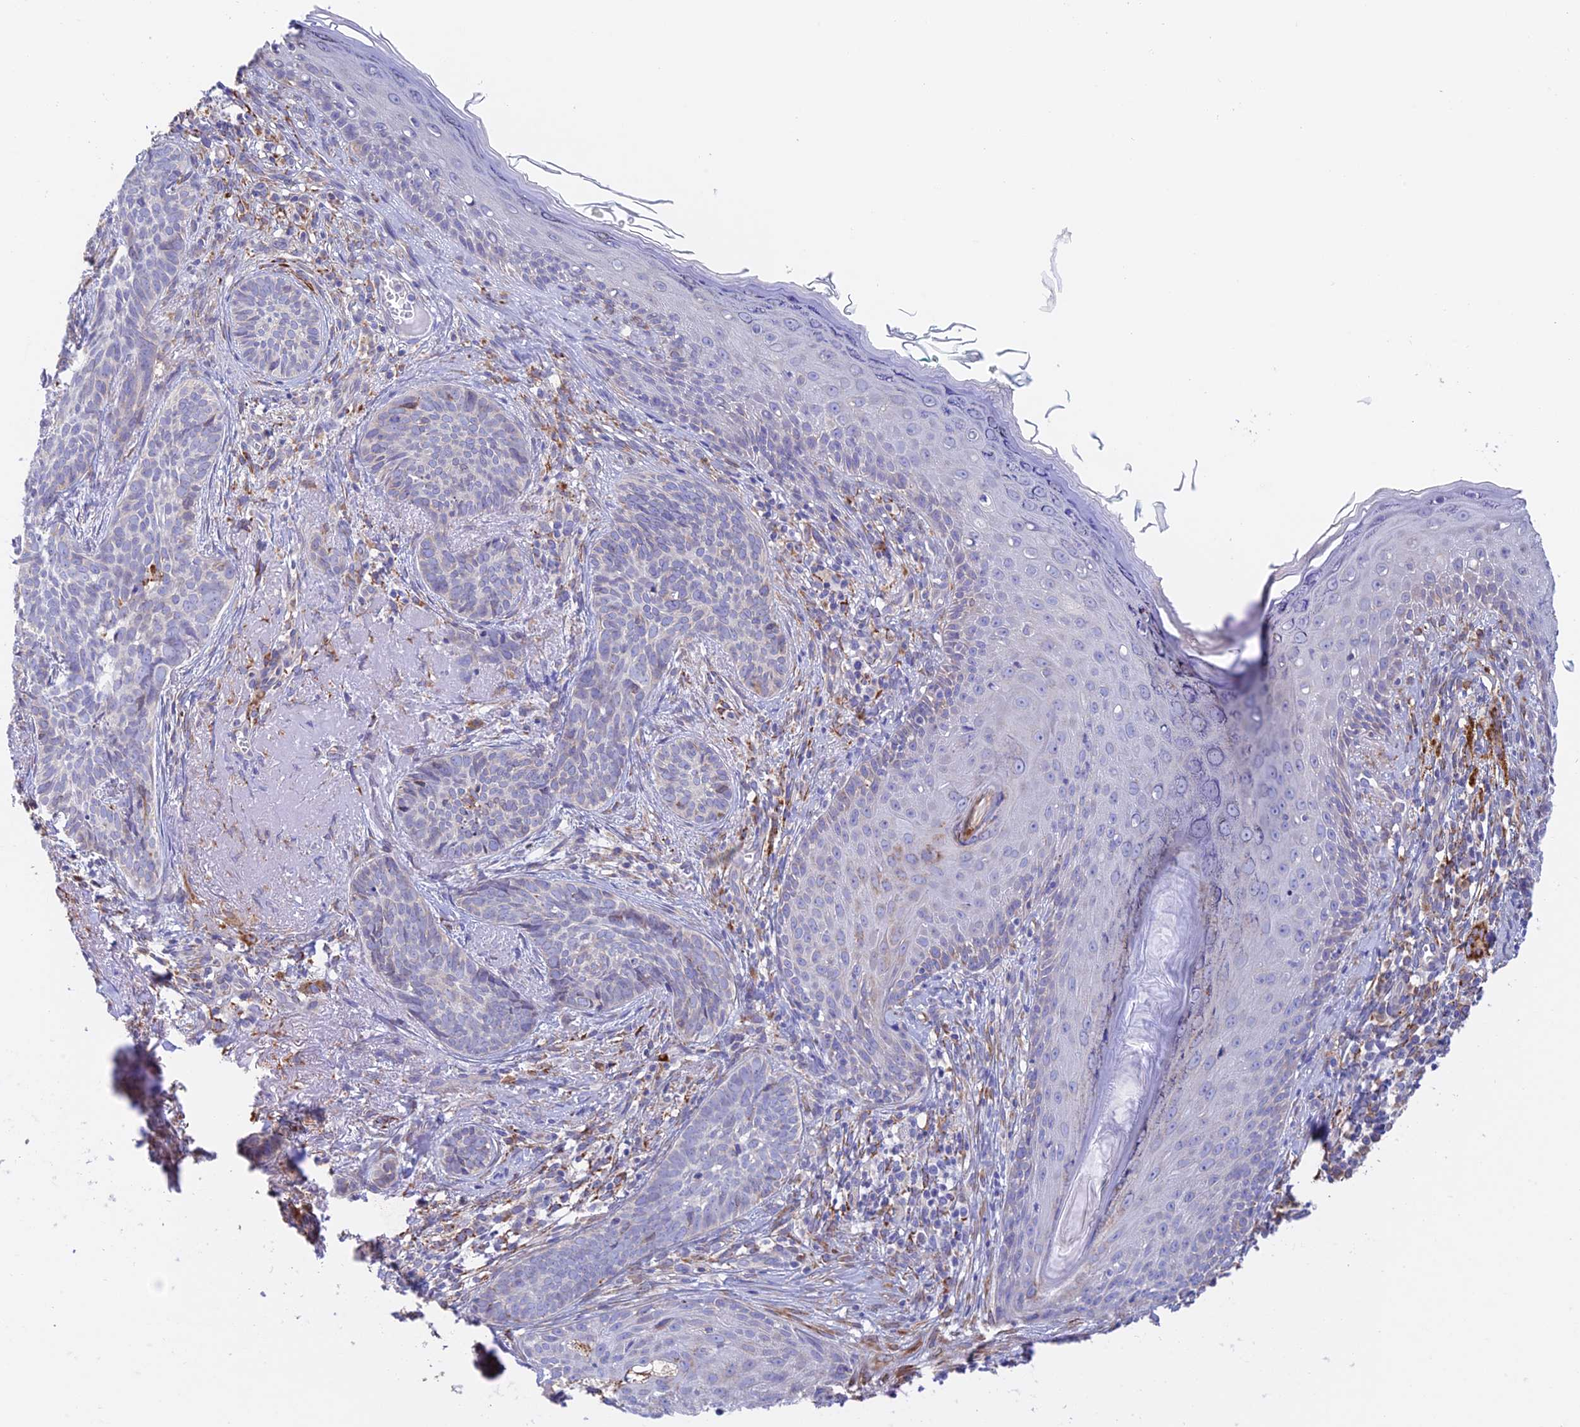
{"staining": {"intensity": "negative", "quantity": "none", "location": "none"}, "tissue": "skin cancer", "cell_type": "Tumor cells", "image_type": "cancer", "snomed": [{"axis": "morphology", "description": "Basal cell carcinoma"}, {"axis": "topography", "description": "Skin"}], "caption": "Immunohistochemistry (IHC) photomicrograph of neoplastic tissue: skin cancer (basal cell carcinoma) stained with DAB (3,3'-diaminobenzidine) displays no significant protein expression in tumor cells.", "gene": "VKORC1", "patient": {"sex": "female", "age": 76}}